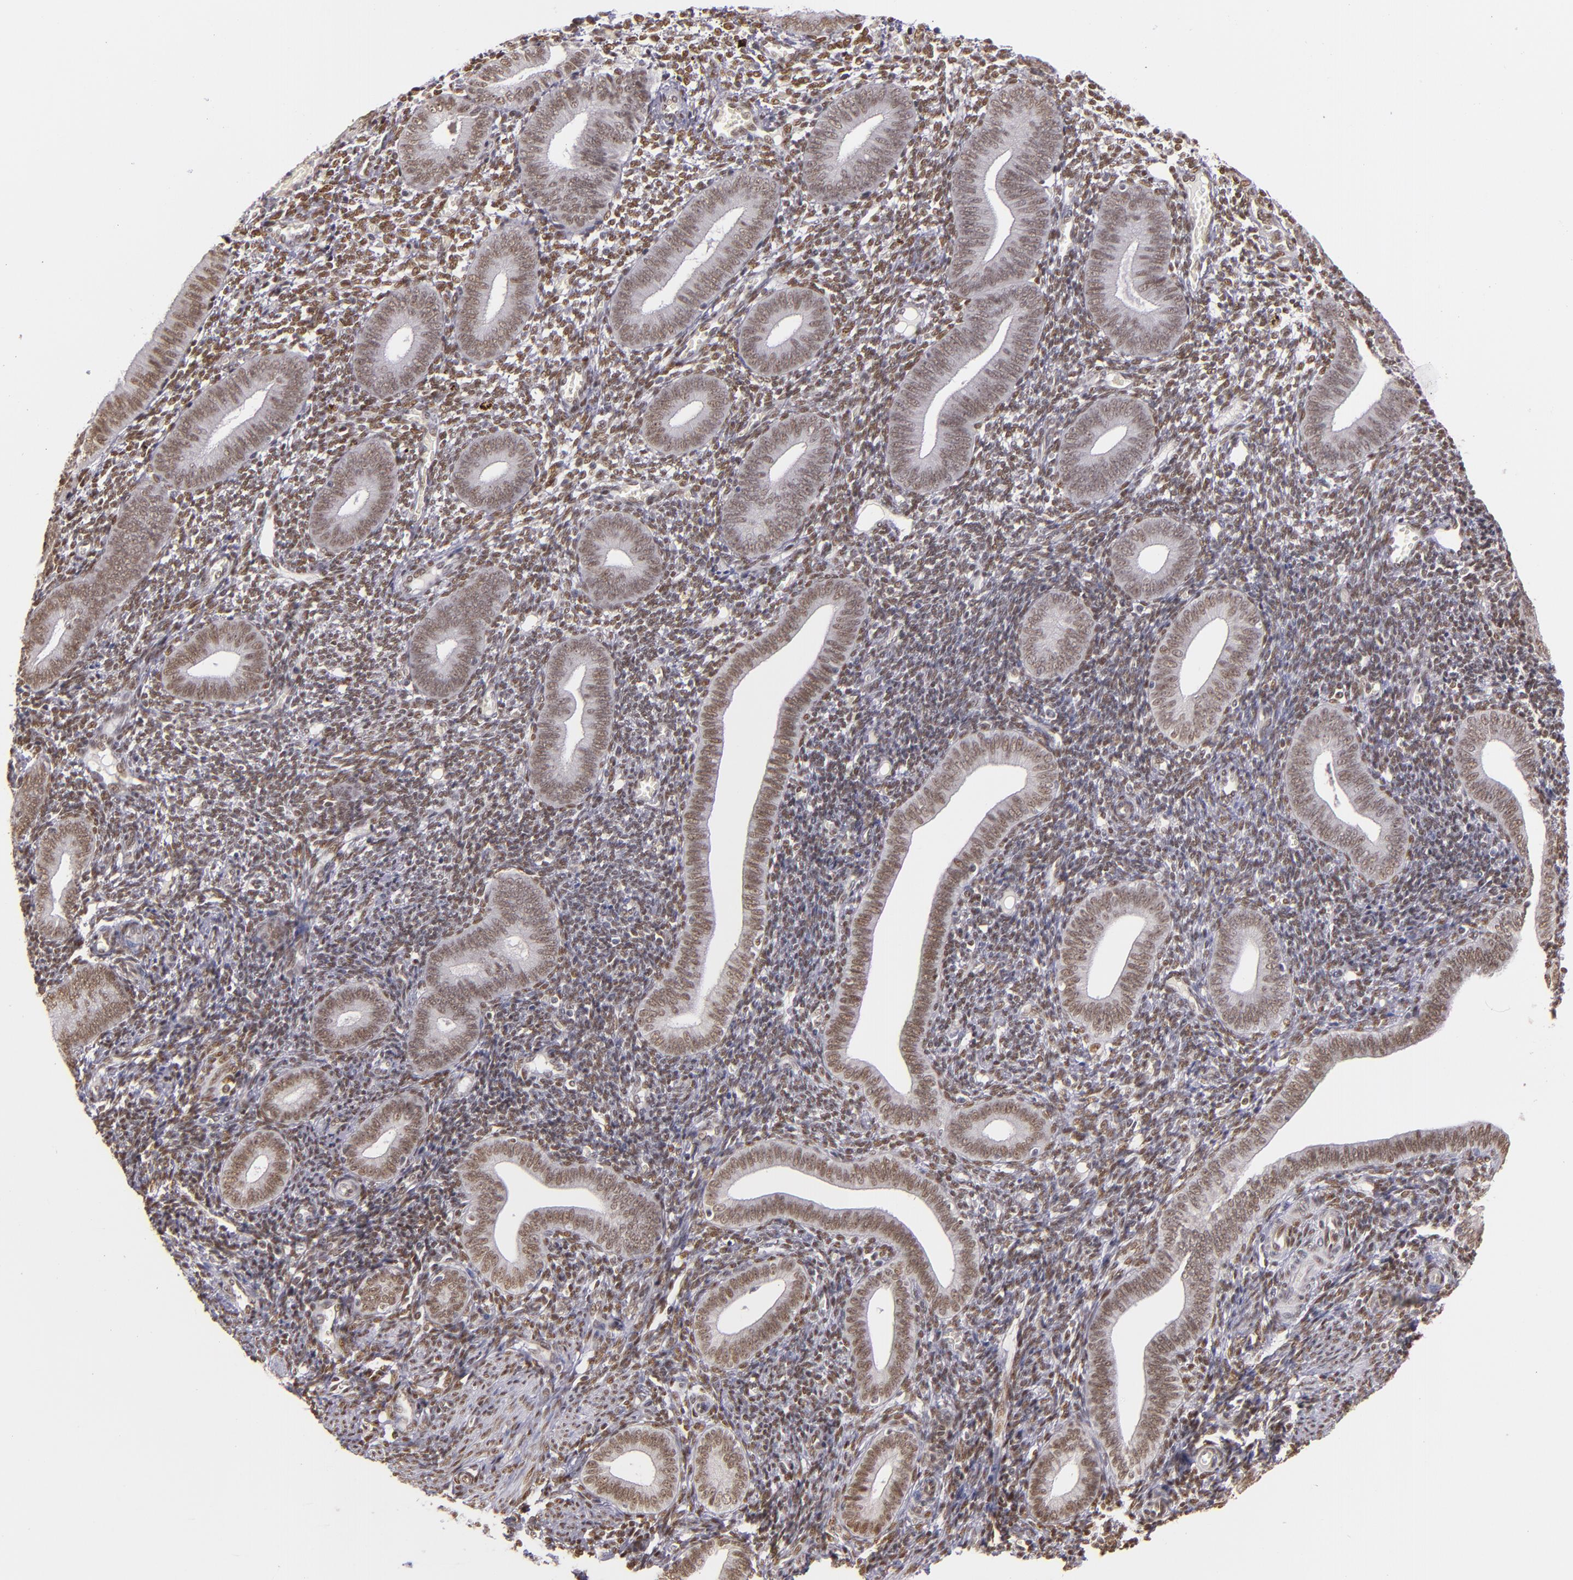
{"staining": {"intensity": "weak", "quantity": ">75%", "location": "nuclear"}, "tissue": "endometrium", "cell_type": "Cells in endometrial stroma", "image_type": "normal", "snomed": [{"axis": "morphology", "description": "Normal tissue, NOS"}, {"axis": "topography", "description": "Uterus"}, {"axis": "topography", "description": "Endometrium"}], "caption": "Immunohistochemistry (IHC) staining of benign endometrium, which exhibits low levels of weak nuclear expression in about >75% of cells in endometrial stroma indicating weak nuclear protein expression. The staining was performed using DAB (brown) for protein detection and nuclei were counterstained in hematoxylin (blue).", "gene": "NCOR2", "patient": {"sex": "female", "age": 33}}